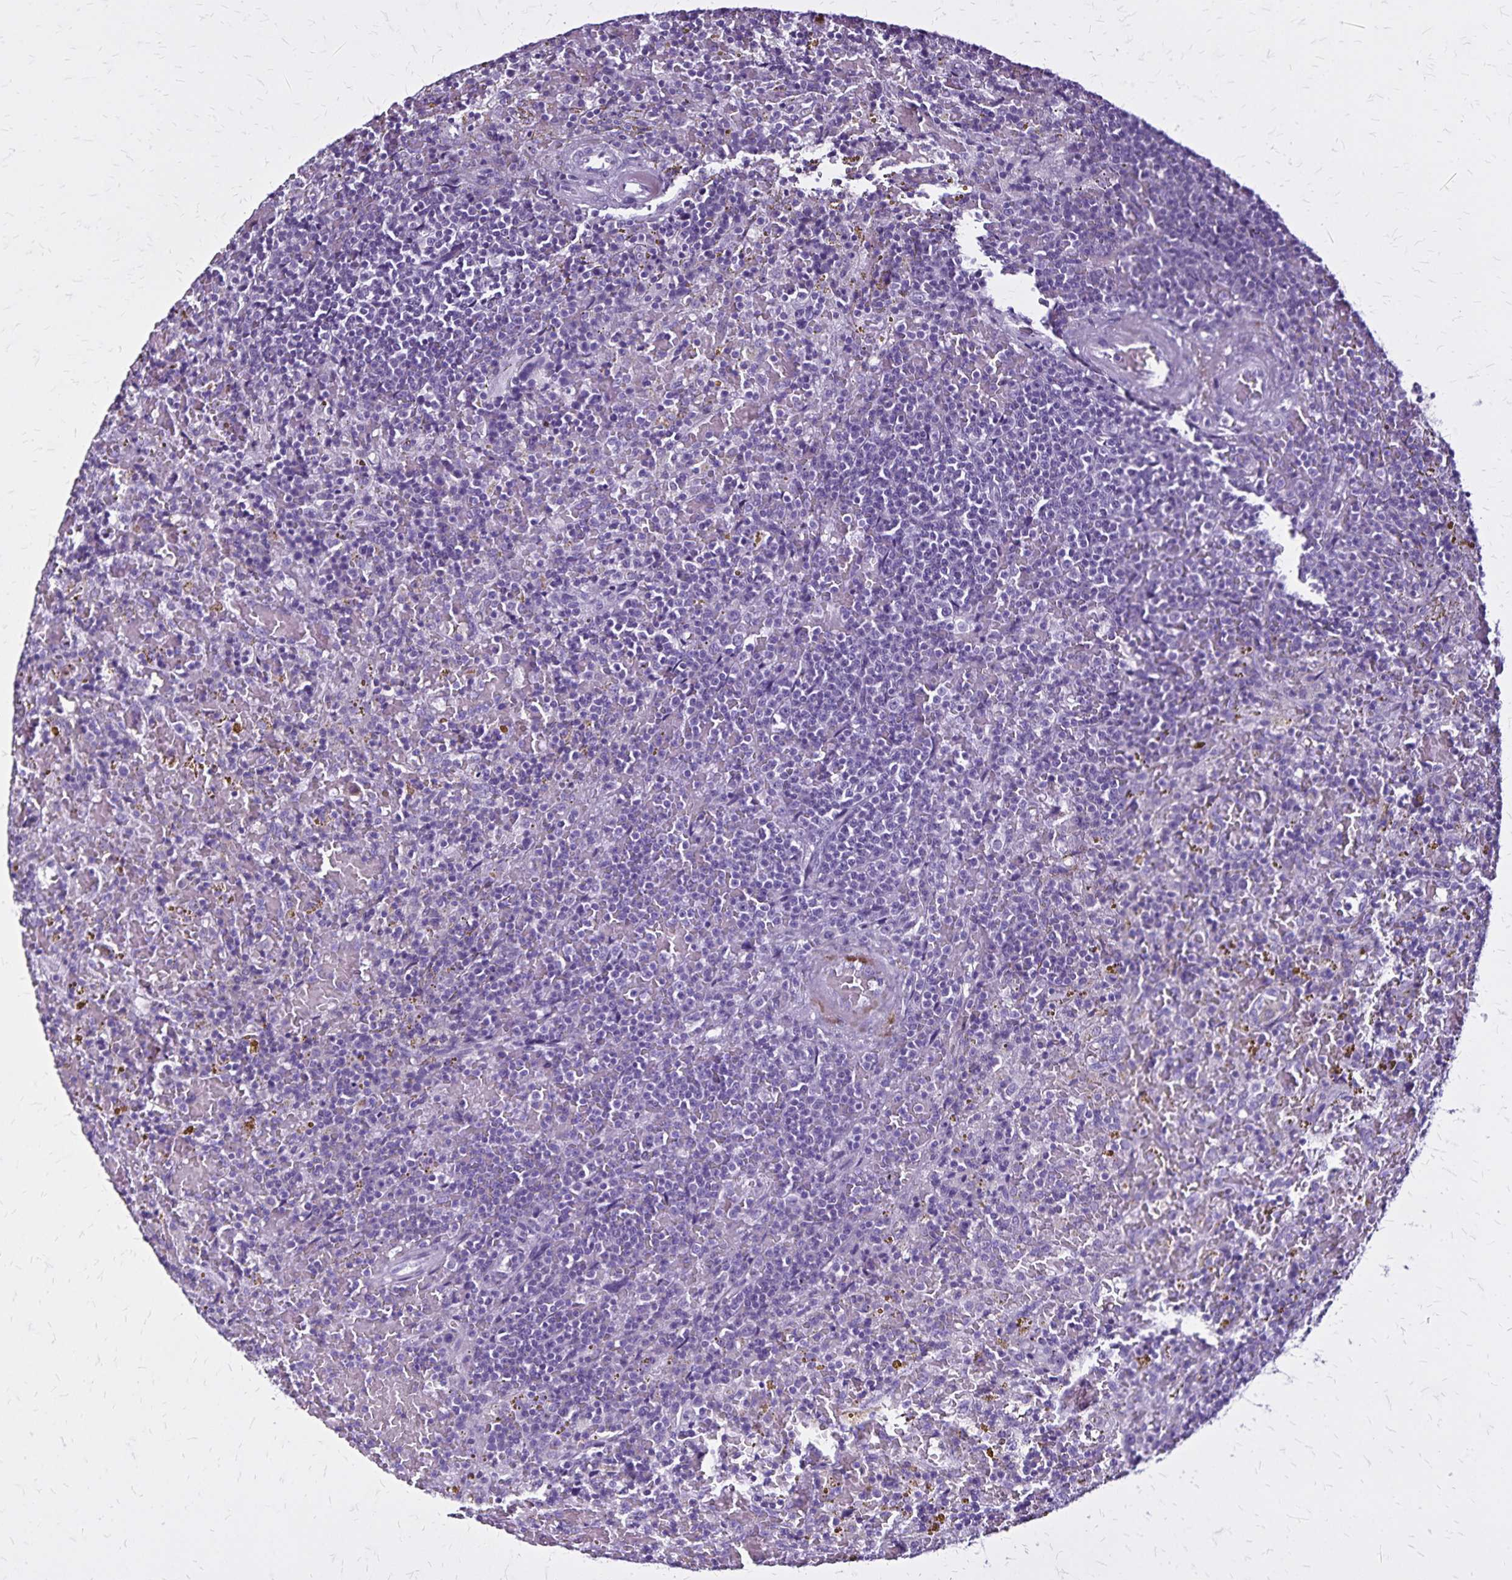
{"staining": {"intensity": "negative", "quantity": "none", "location": "none"}, "tissue": "lymphoma", "cell_type": "Tumor cells", "image_type": "cancer", "snomed": [{"axis": "morphology", "description": "Malignant lymphoma, non-Hodgkin's type, Low grade"}, {"axis": "topography", "description": "Spleen"}], "caption": "An image of human lymphoma is negative for staining in tumor cells.", "gene": "KRT2", "patient": {"sex": "female", "age": 65}}